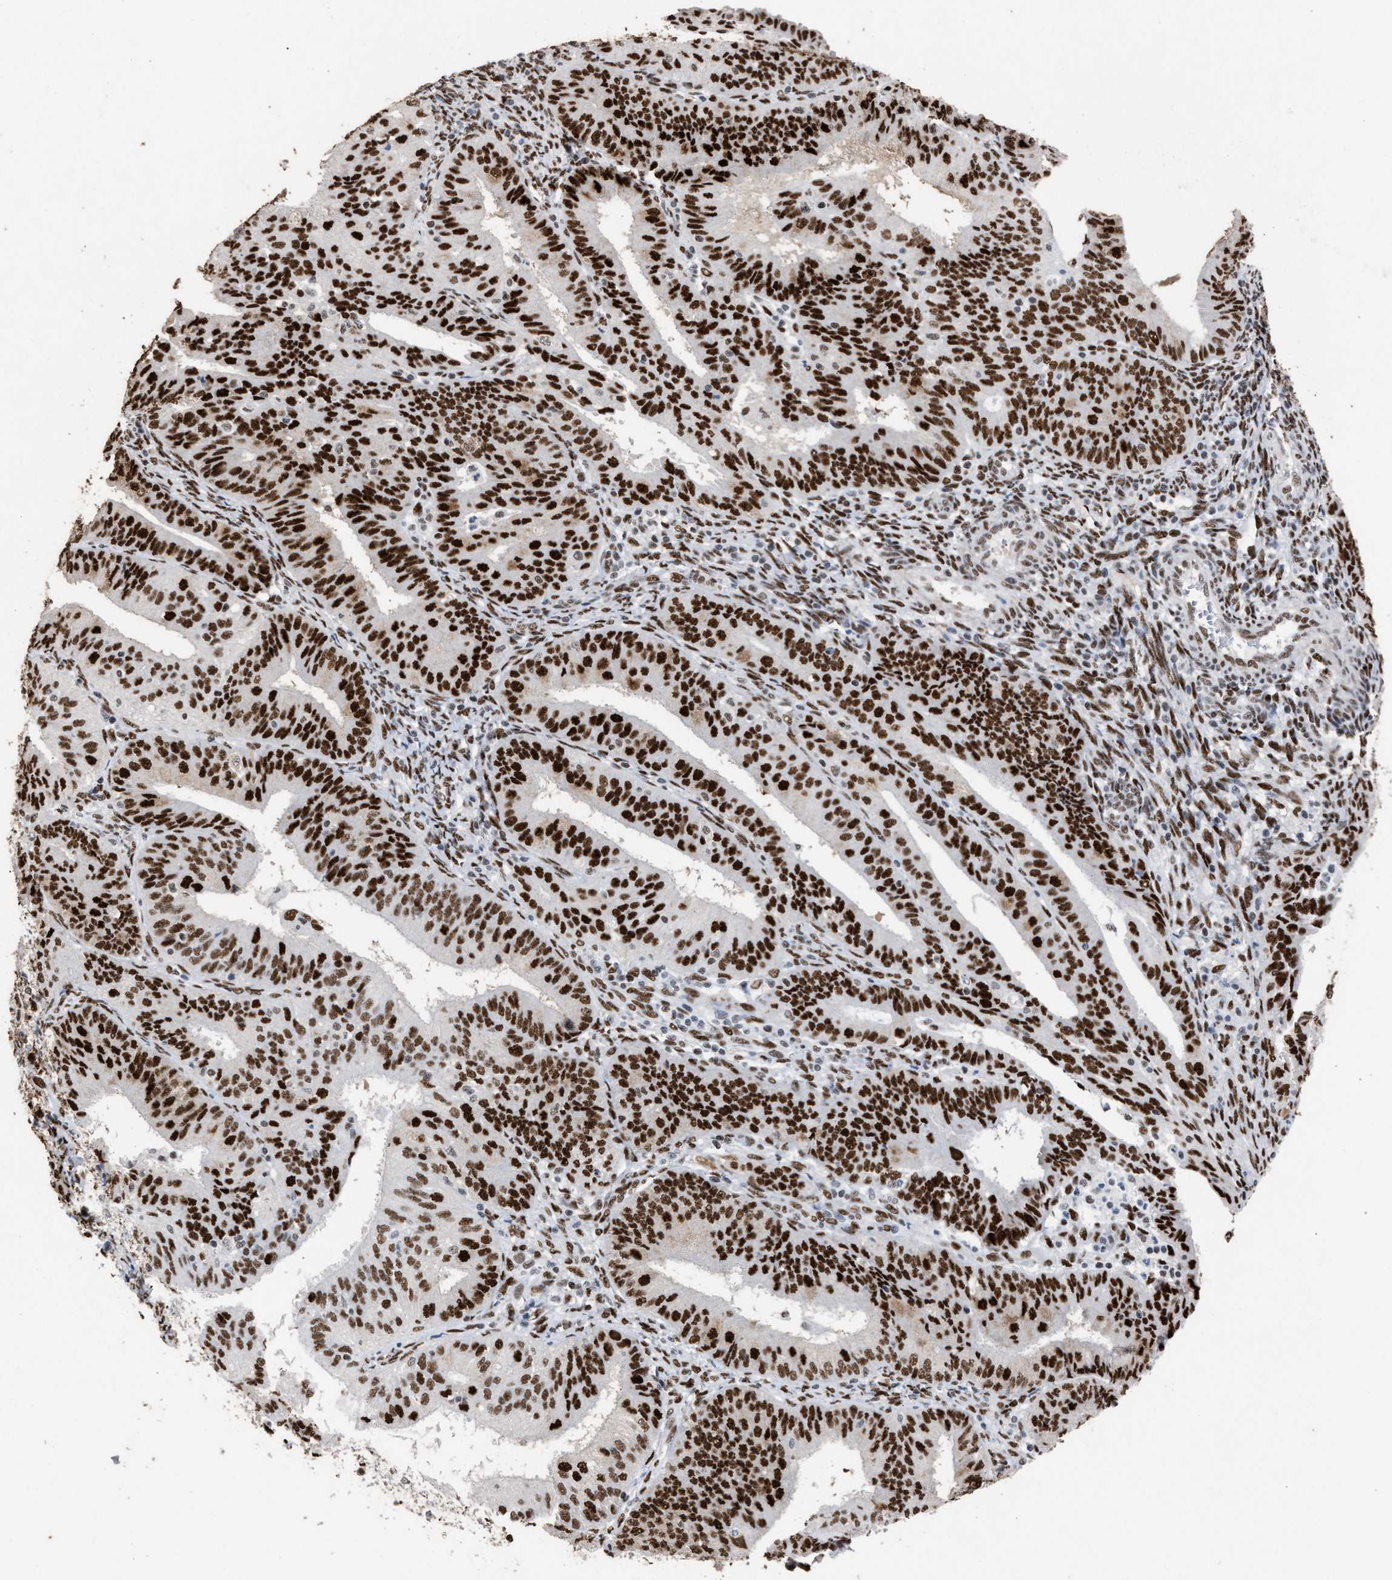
{"staining": {"intensity": "strong", "quantity": ">75%", "location": "nuclear"}, "tissue": "endometrial cancer", "cell_type": "Tumor cells", "image_type": "cancer", "snomed": [{"axis": "morphology", "description": "Adenocarcinoma, NOS"}, {"axis": "topography", "description": "Endometrium"}], "caption": "Human endometrial cancer stained for a protein (brown) displays strong nuclear positive staining in approximately >75% of tumor cells.", "gene": "TP53BP1", "patient": {"sex": "female", "age": 58}}